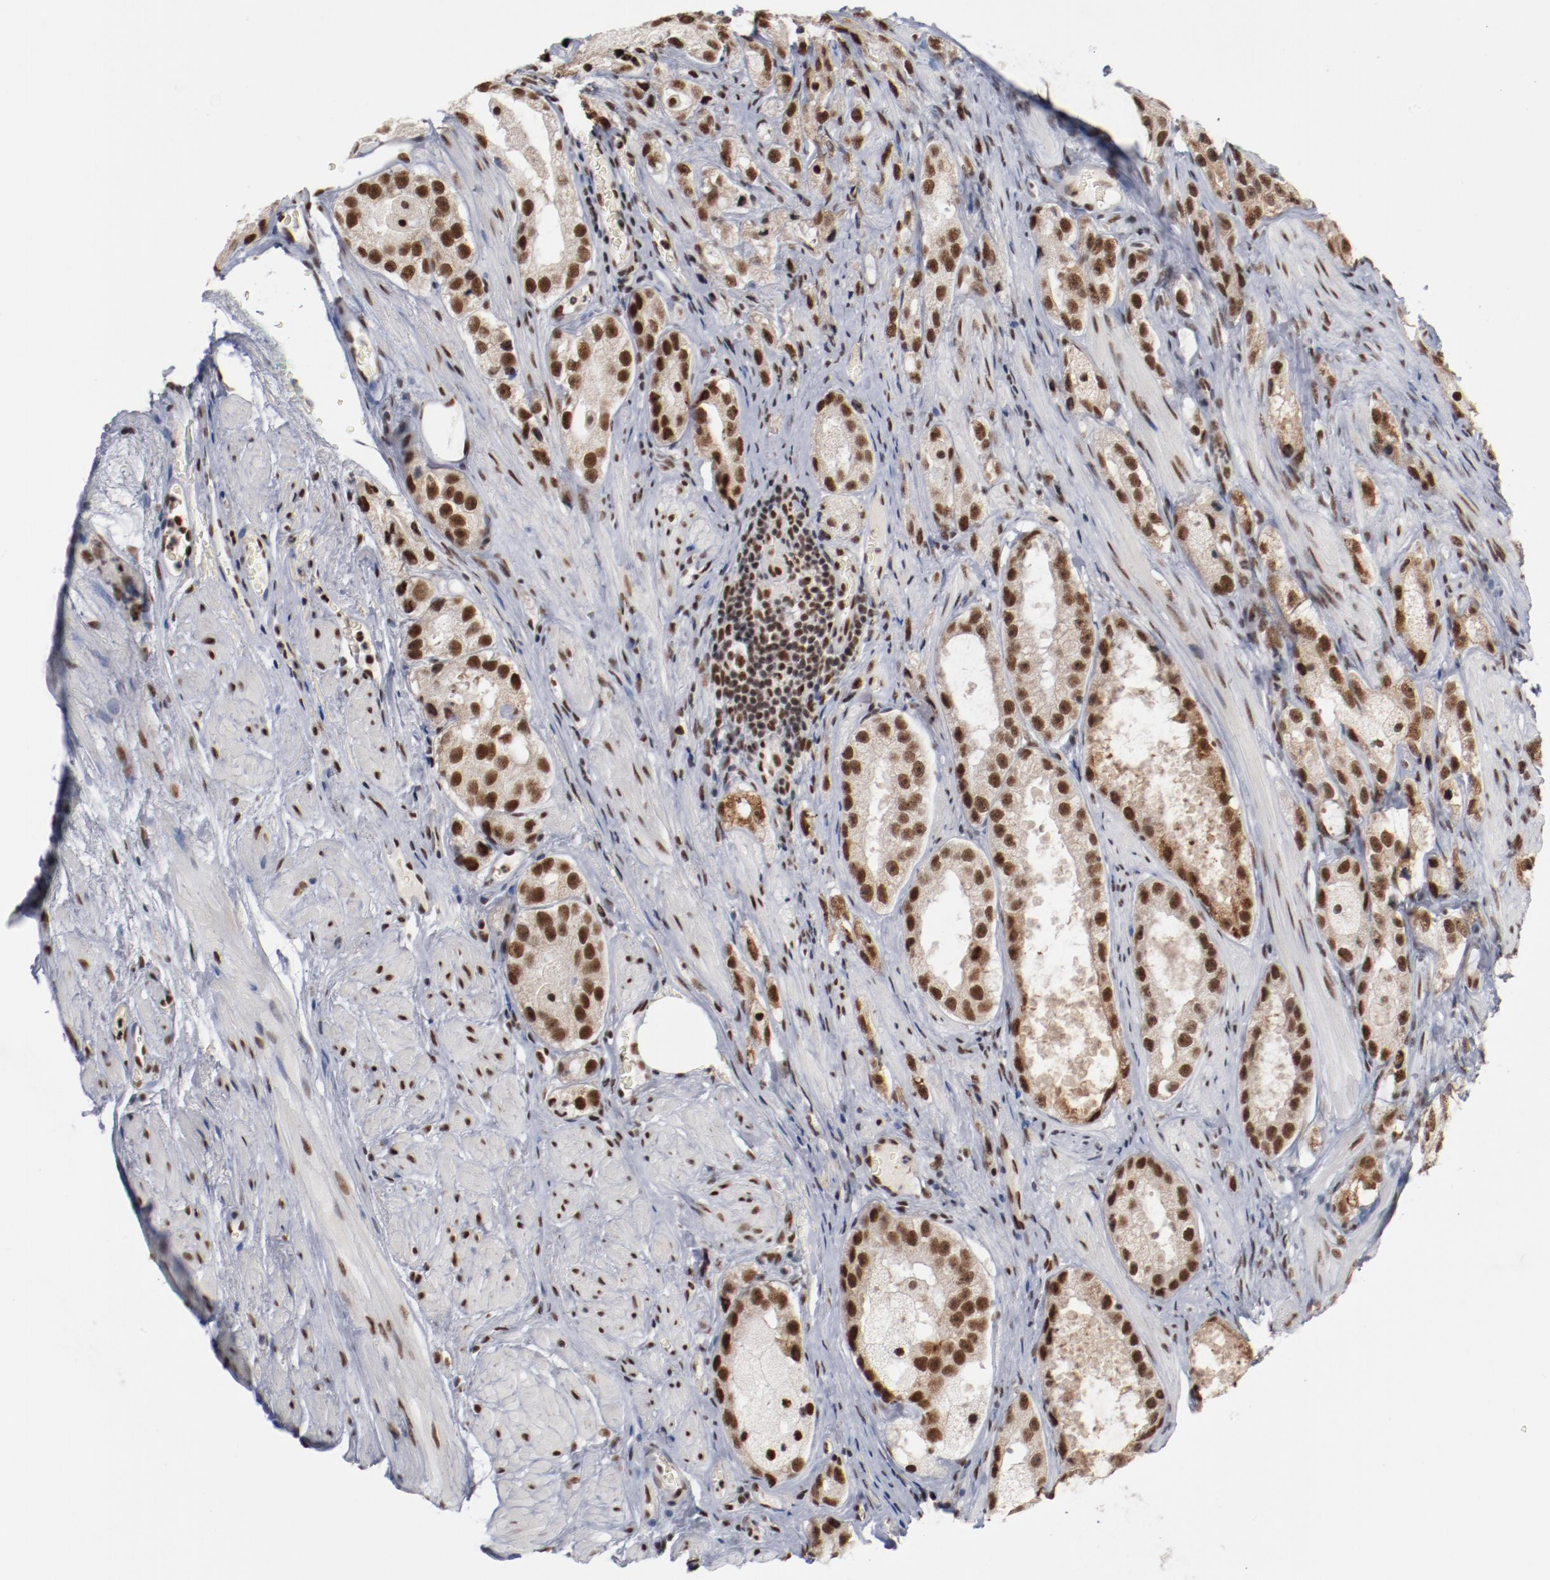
{"staining": {"intensity": "moderate", "quantity": ">75%", "location": "cytoplasmic/membranous,nuclear"}, "tissue": "prostate cancer", "cell_type": "Tumor cells", "image_type": "cancer", "snomed": [{"axis": "morphology", "description": "Adenocarcinoma, High grade"}, {"axis": "topography", "description": "Prostate"}], "caption": "A brown stain labels moderate cytoplasmic/membranous and nuclear staining of a protein in human prostate adenocarcinoma (high-grade) tumor cells.", "gene": "BUB3", "patient": {"sex": "male", "age": 63}}